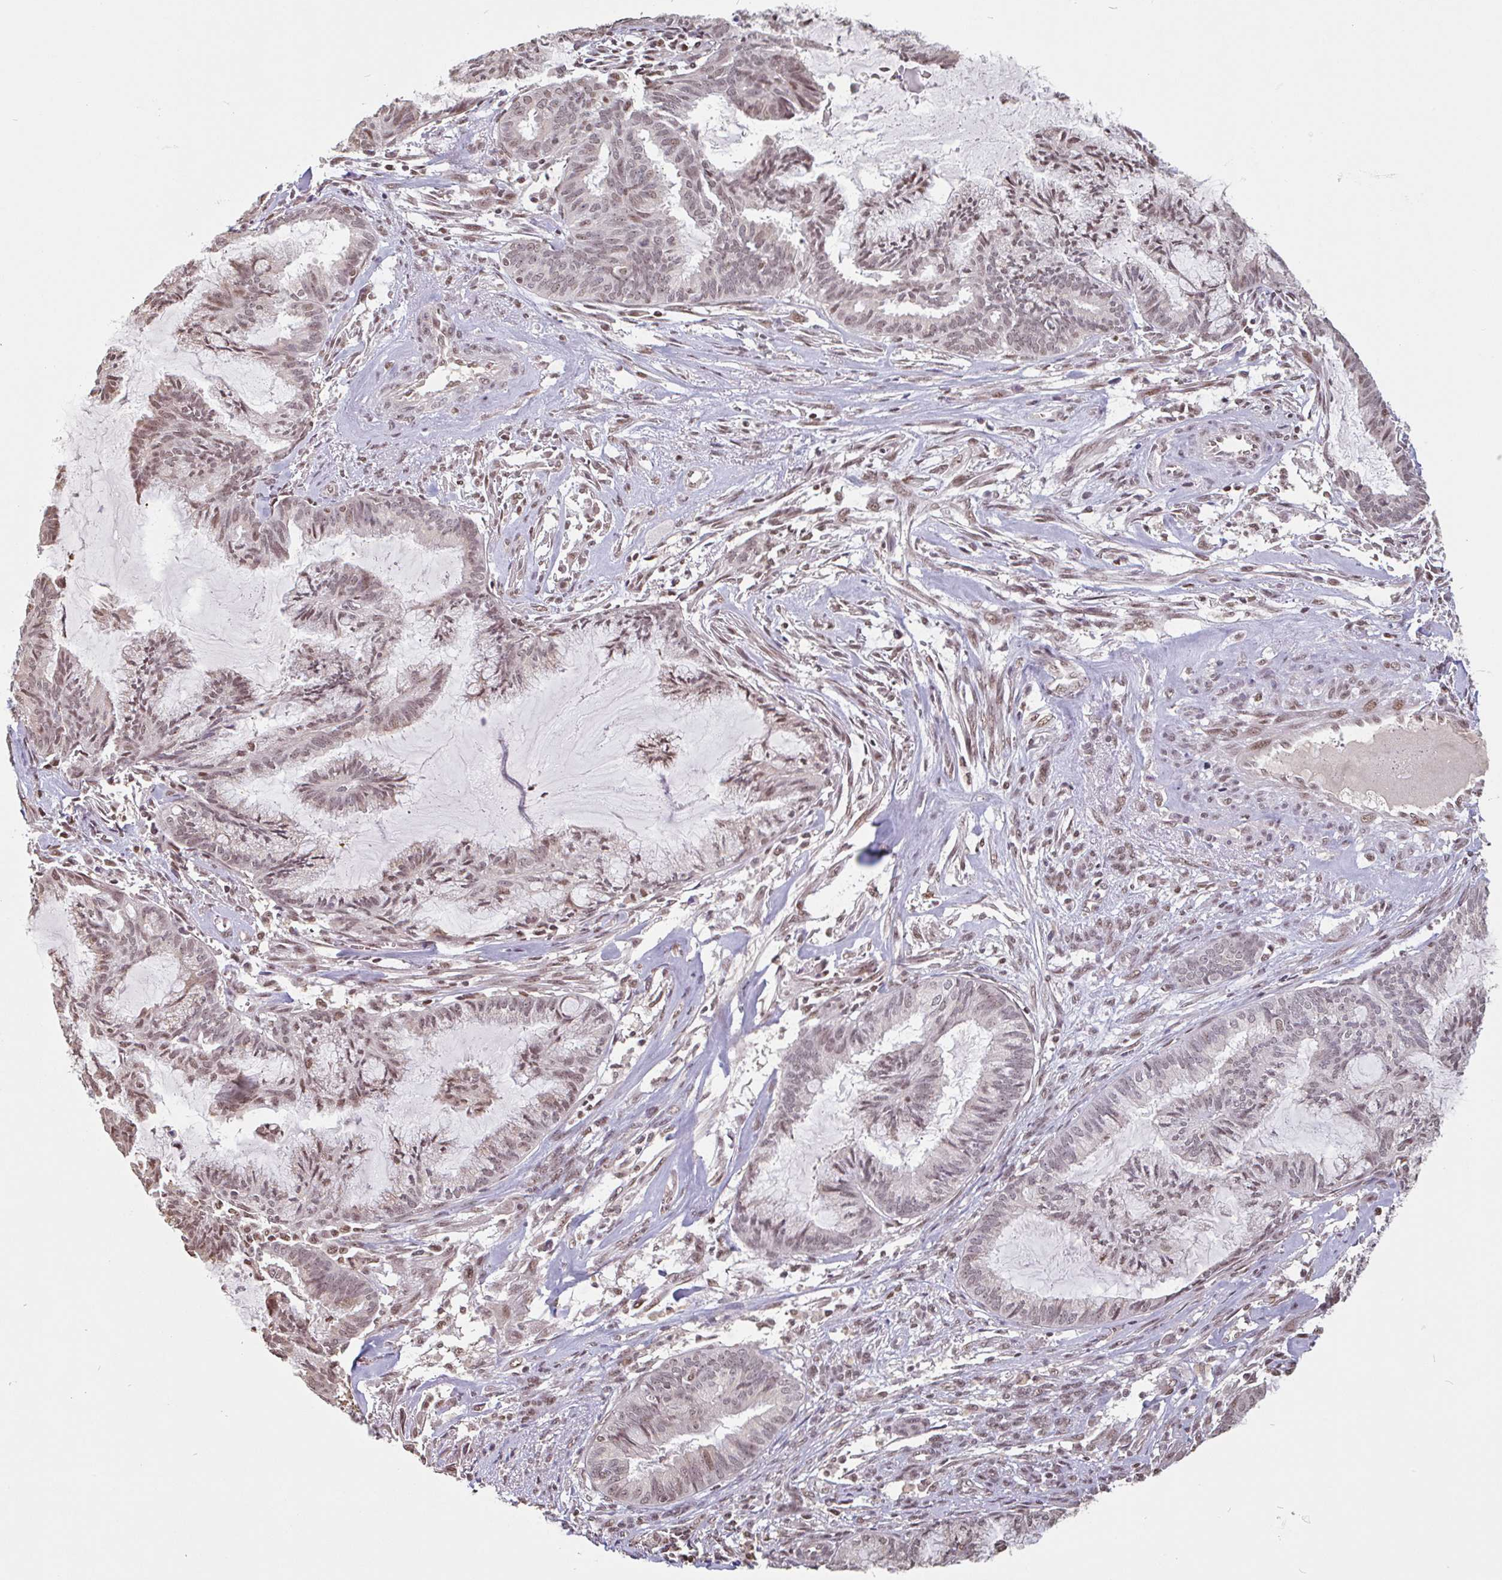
{"staining": {"intensity": "weak", "quantity": ">75%", "location": "nuclear"}, "tissue": "endometrial cancer", "cell_type": "Tumor cells", "image_type": "cancer", "snomed": [{"axis": "morphology", "description": "Adenocarcinoma, NOS"}, {"axis": "topography", "description": "Endometrium"}], "caption": "High-power microscopy captured an IHC photomicrograph of adenocarcinoma (endometrial), revealing weak nuclear expression in approximately >75% of tumor cells.", "gene": "DR1", "patient": {"sex": "female", "age": 86}}